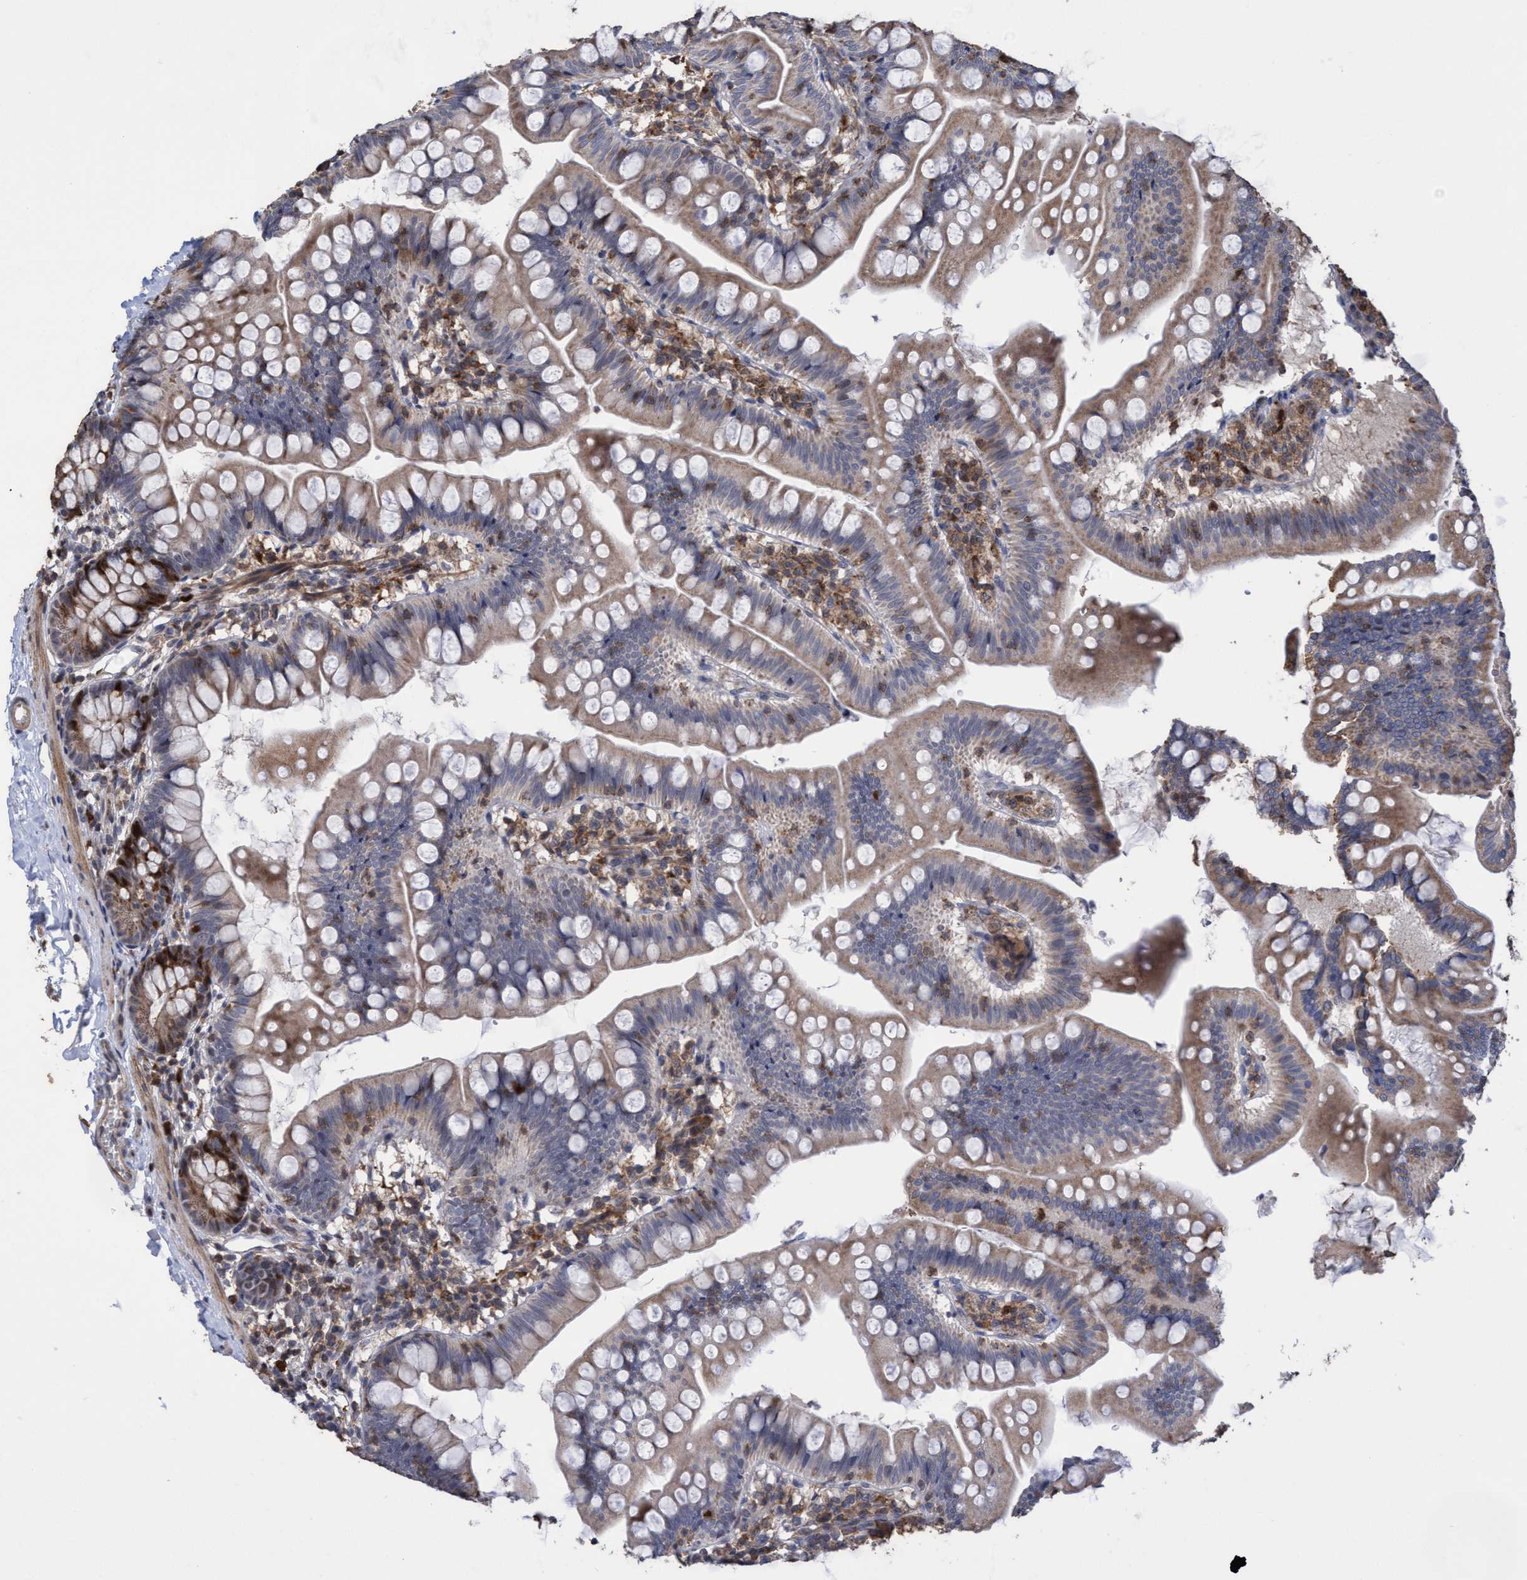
{"staining": {"intensity": "moderate", "quantity": ">75%", "location": "cytoplasmic/membranous,nuclear"}, "tissue": "small intestine", "cell_type": "Glandular cells", "image_type": "normal", "snomed": [{"axis": "morphology", "description": "Normal tissue, NOS"}, {"axis": "topography", "description": "Small intestine"}], "caption": "The micrograph displays a brown stain indicating the presence of a protein in the cytoplasmic/membranous,nuclear of glandular cells in small intestine.", "gene": "SLBP", "patient": {"sex": "male", "age": 7}}